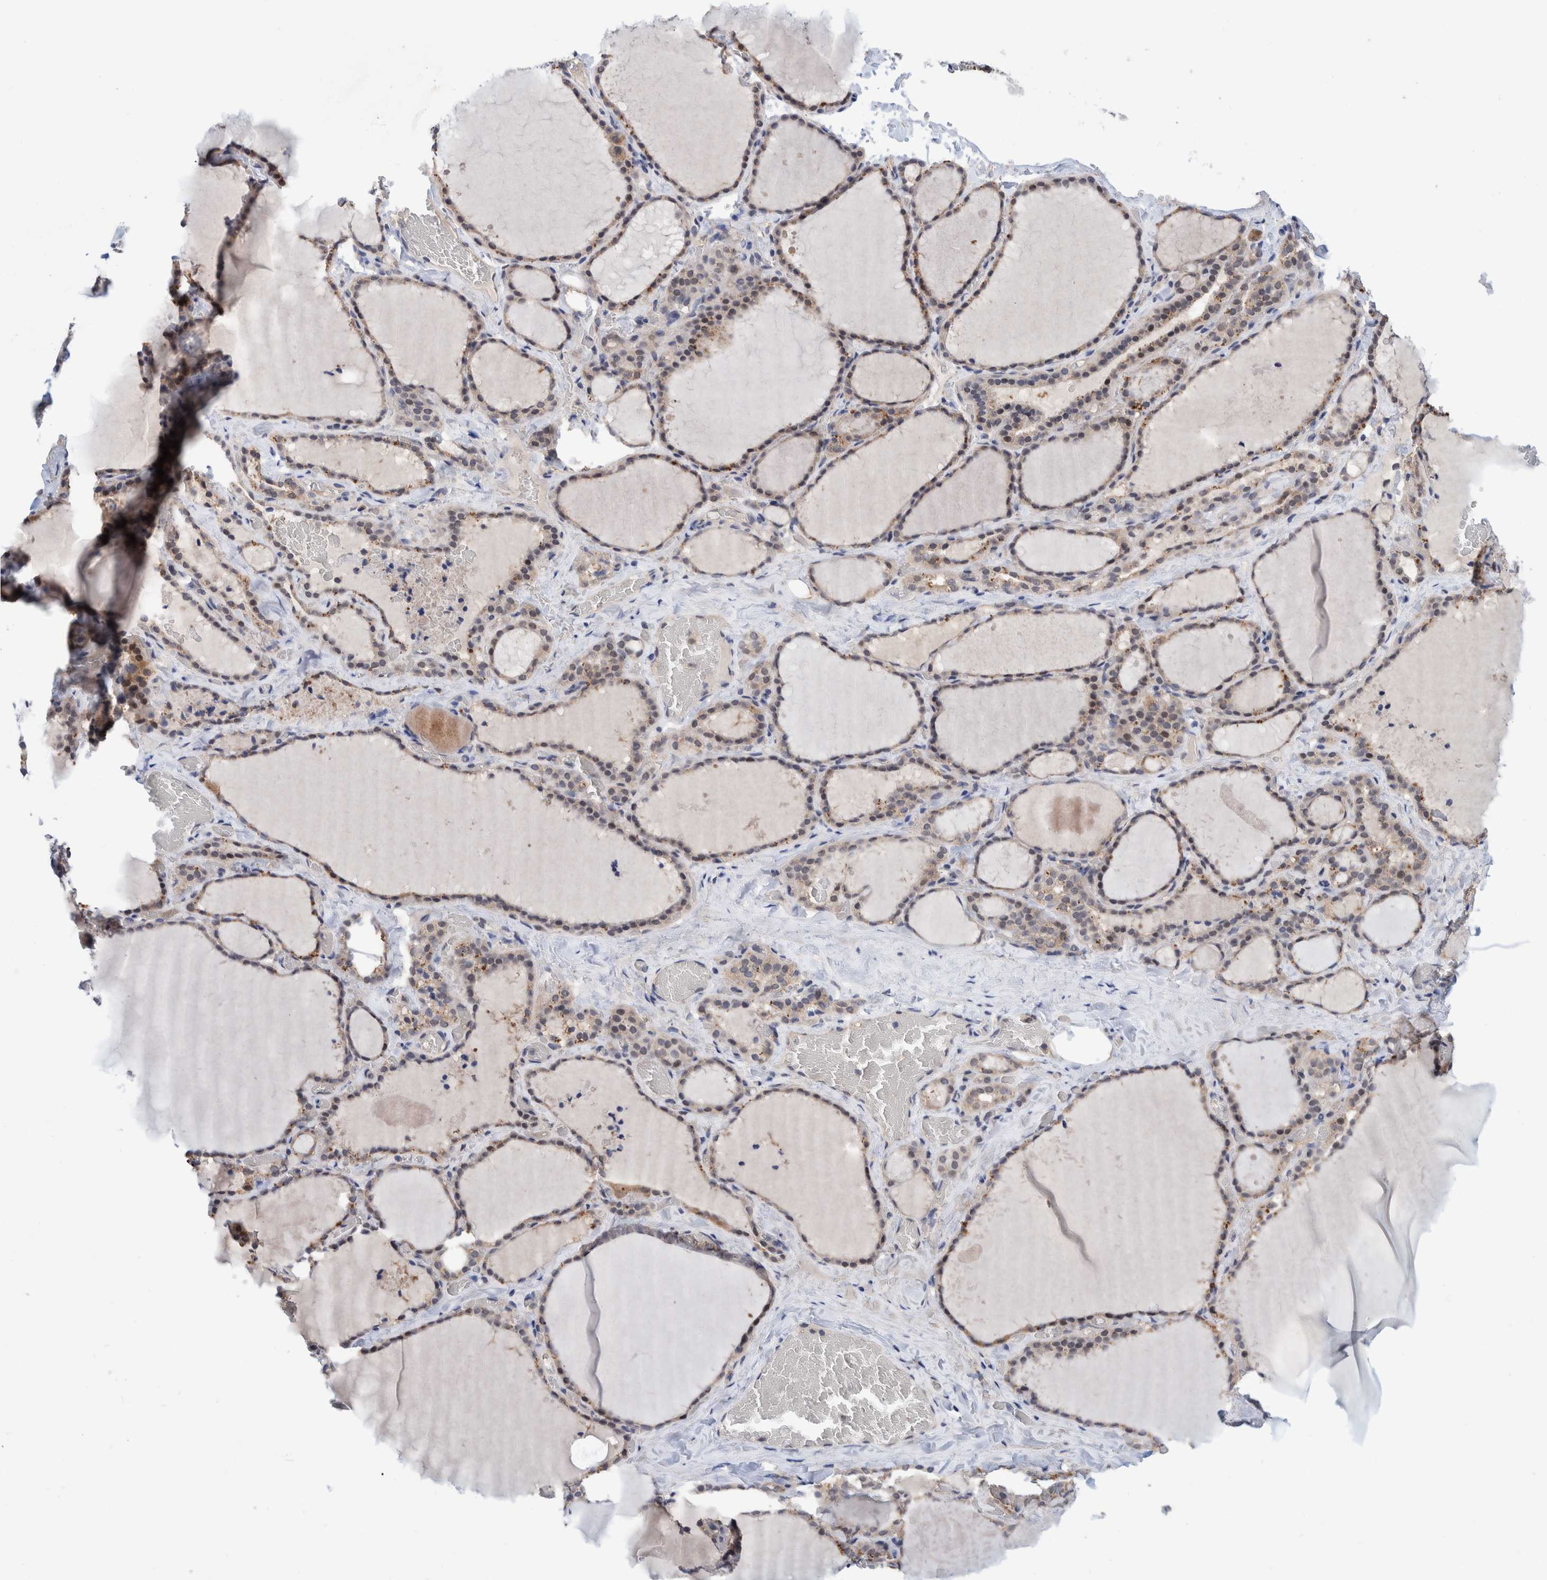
{"staining": {"intensity": "weak", "quantity": ">75%", "location": "cytoplasmic/membranous,nuclear"}, "tissue": "thyroid gland", "cell_type": "Glandular cells", "image_type": "normal", "snomed": [{"axis": "morphology", "description": "Normal tissue, NOS"}, {"axis": "topography", "description": "Thyroid gland"}], "caption": "DAB immunohistochemical staining of benign human thyroid gland exhibits weak cytoplasmic/membranous,nuclear protein expression in approximately >75% of glandular cells. (DAB IHC, brown staining for protein, blue staining for nuclei).", "gene": "PFAS", "patient": {"sex": "female", "age": 22}}